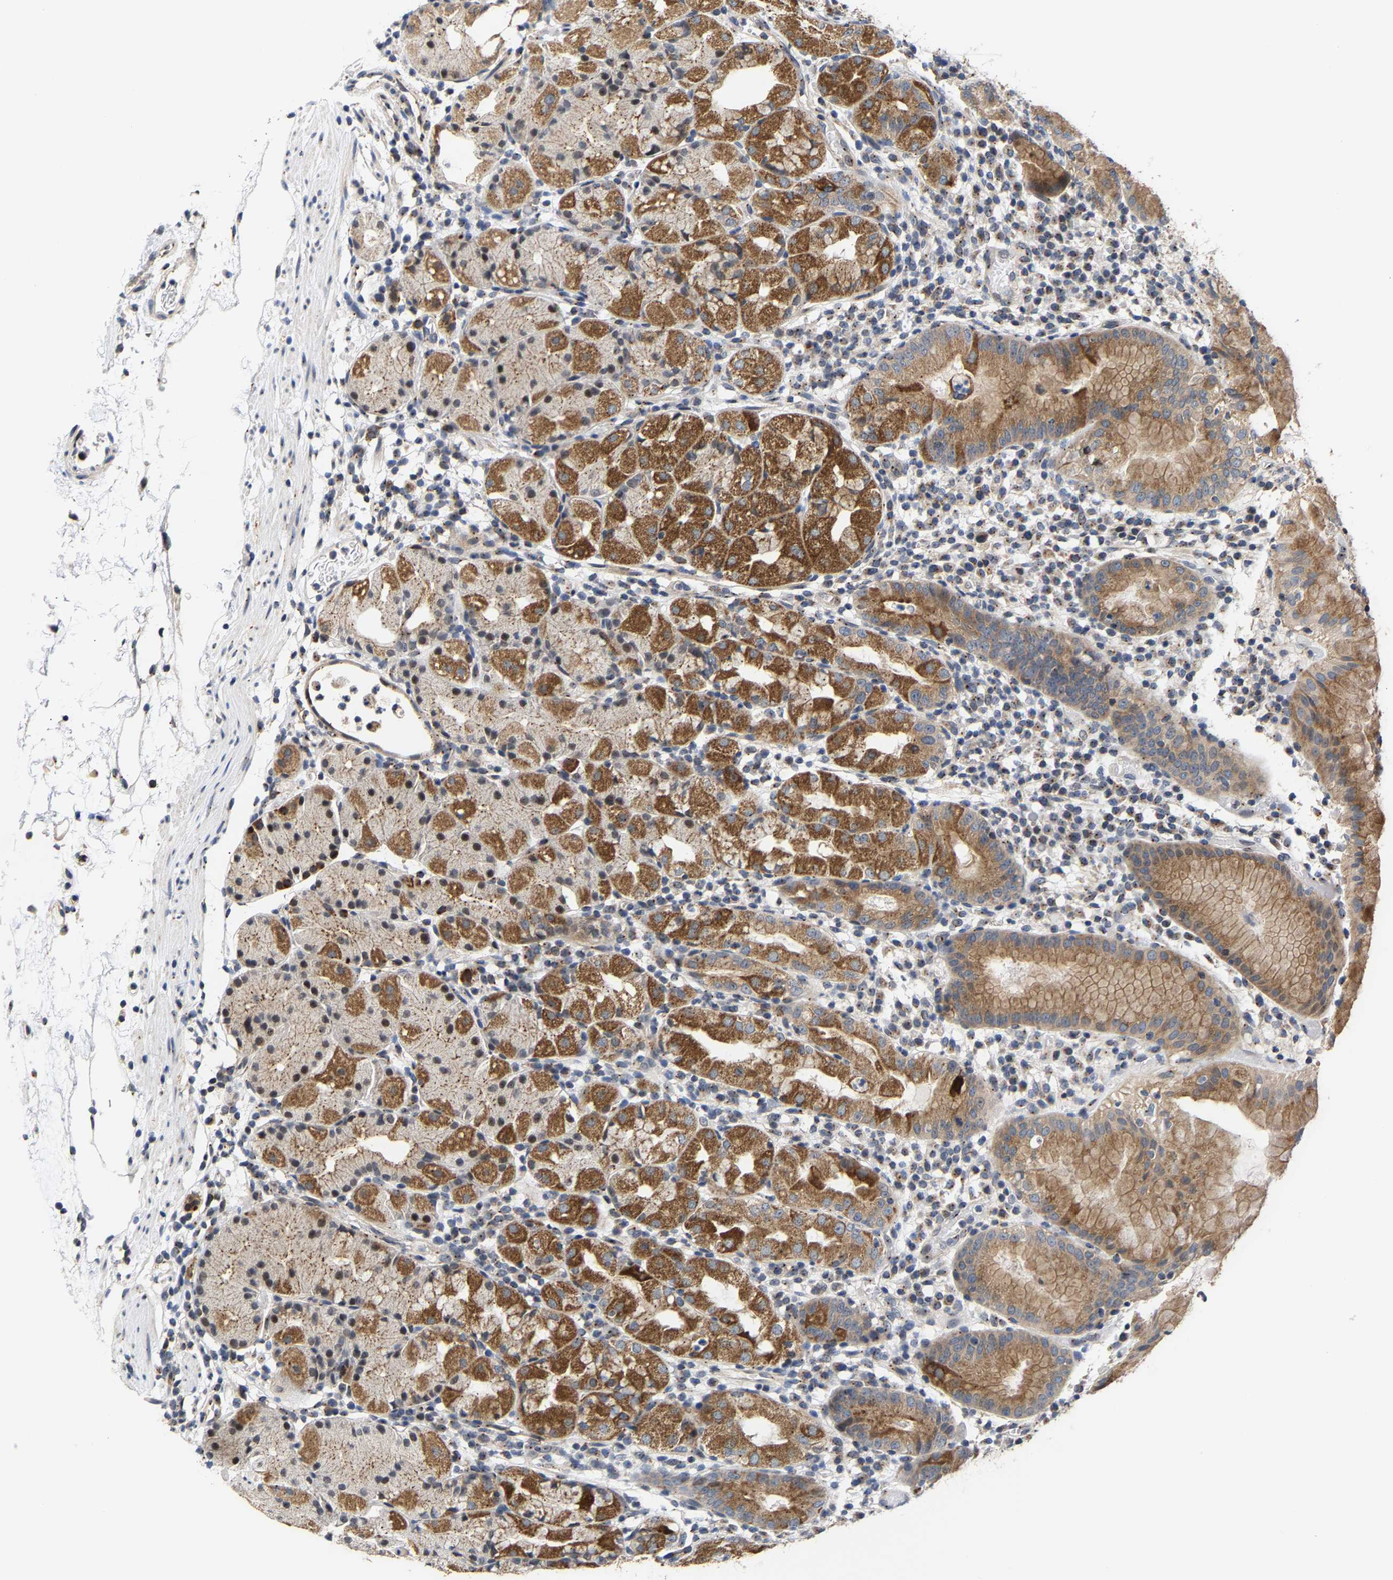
{"staining": {"intensity": "strong", "quantity": ">75%", "location": "cytoplasmic/membranous"}, "tissue": "stomach", "cell_type": "Glandular cells", "image_type": "normal", "snomed": [{"axis": "morphology", "description": "Normal tissue, NOS"}, {"axis": "topography", "description": "Stomach"}, {"axis": "topography", "description": "Stomach, lower"}], "caption": "Immunohistochemistry (IHC) staining of benign stomach, which shows high levels of strong cytoplasmic/membranous positivity in approximately >75% of glandular cells indicating strong cytoplasmic/membranous protein staining. The staining was performed using DAB (brown) for protein detection and nuclei were counterstained in hematoxylin (blue).", "gene": "PCNT", "patient": {"sex": "female", "age": 75}}